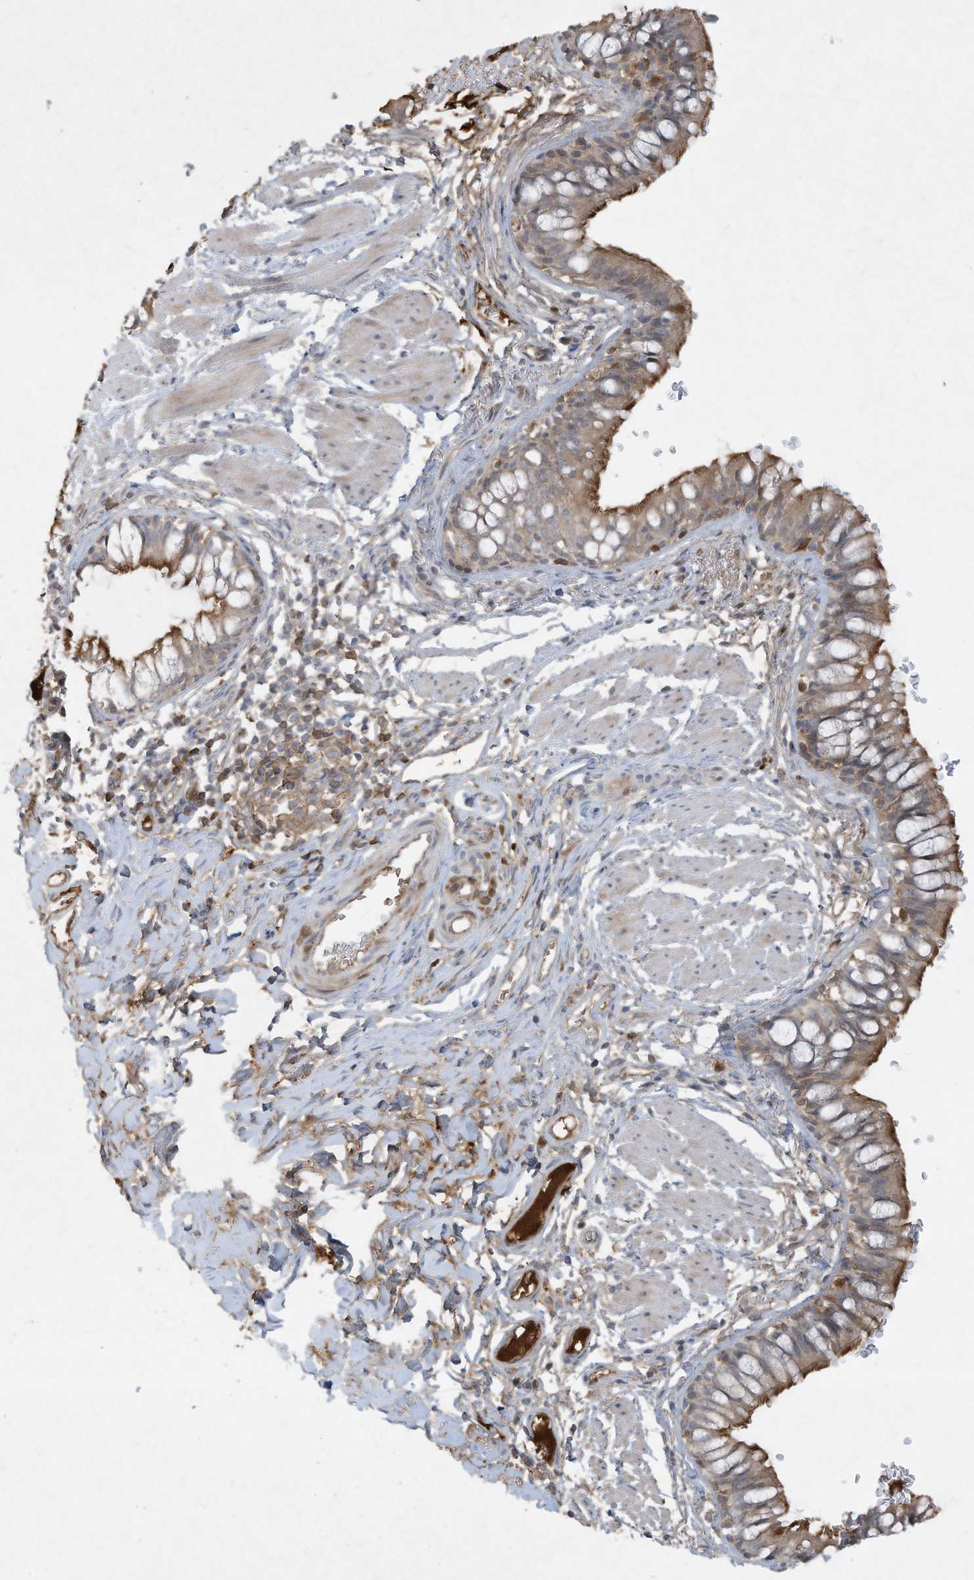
{"staining": {"intensity": "moderate", "quantity": ">75%", "location": "cytoplasmic/membranous"}, "tissue": "bronchus", "cell_type": "Respiratory epithelial cells", "image_type": "normal", "snomed": [{"axis": "morphology", "description": "Normal tissue, NOS"}, {"axis": "topography", "description": "Cartilage tissue"}, {"axis": "topography", "description": "Bronchus"}], "caption": "Immunohistochemistry (IHC) micrograph of unremarkable bronchus: human bronchus stained using immunohistochemistry demonstrates medium levels of moderate protein expression localized specifically in the cytoplasmic/membranous of respiratory epithelial cells, appearing as a cytoplasmic/membranous brown color.", "gene": "FETUB", "patient": {"sex": "female", "age": 36}}